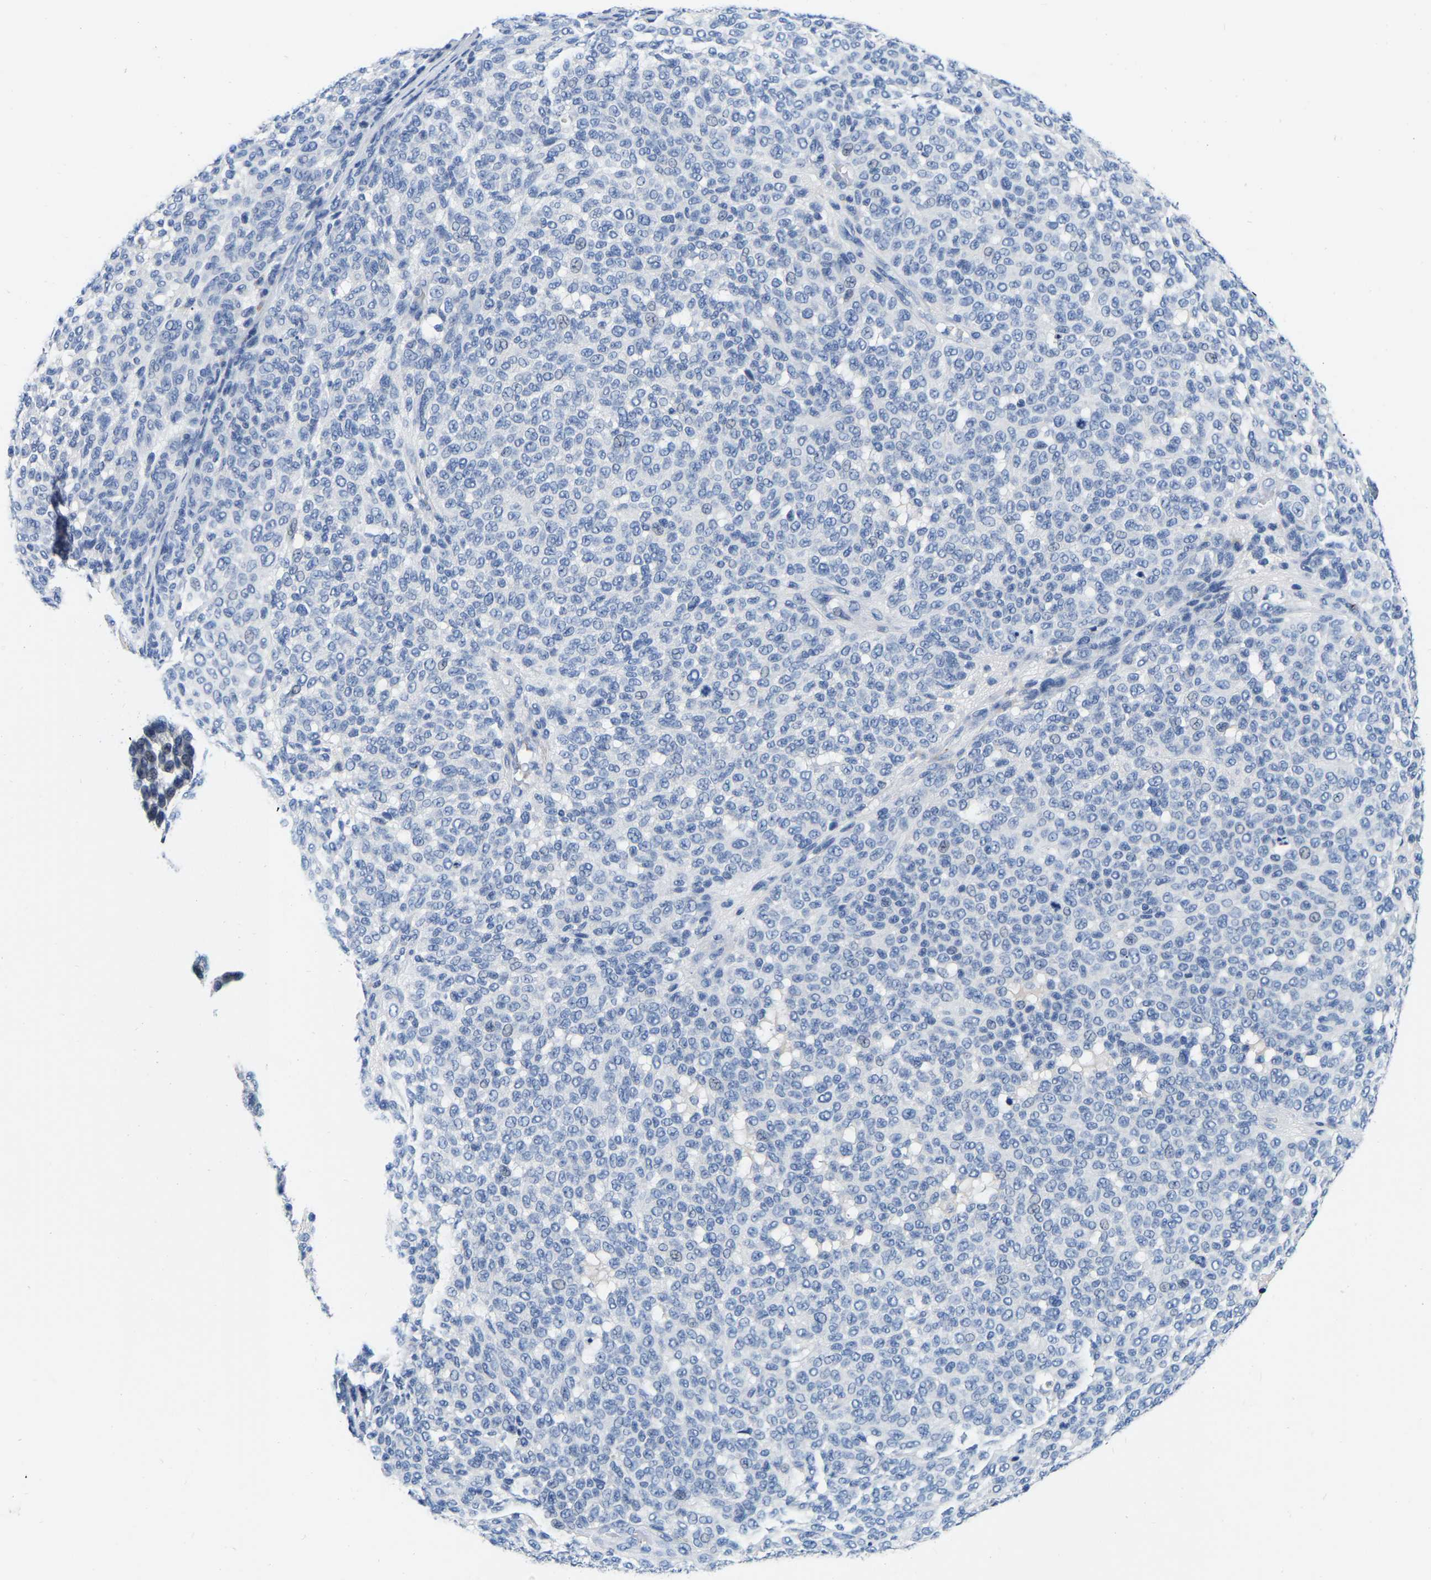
{"staining": {"intensity": "negative", "quantity": "none", "location": "none"}, "tissue": "melanoma", "cell_type": "Tumor cells", "image_type": "cancer", "snomed": [{"axis": "morphology", "description": "Malignant melanoma, NOS"}, {"axis": "topography", "description": "Skin"}], "caption": "Melanoma stained for a protein using immunohistochemistry shows no positivity tumor cells.", "gene": "RAB27B", "patient": {"sex": "male", "age": 59}}